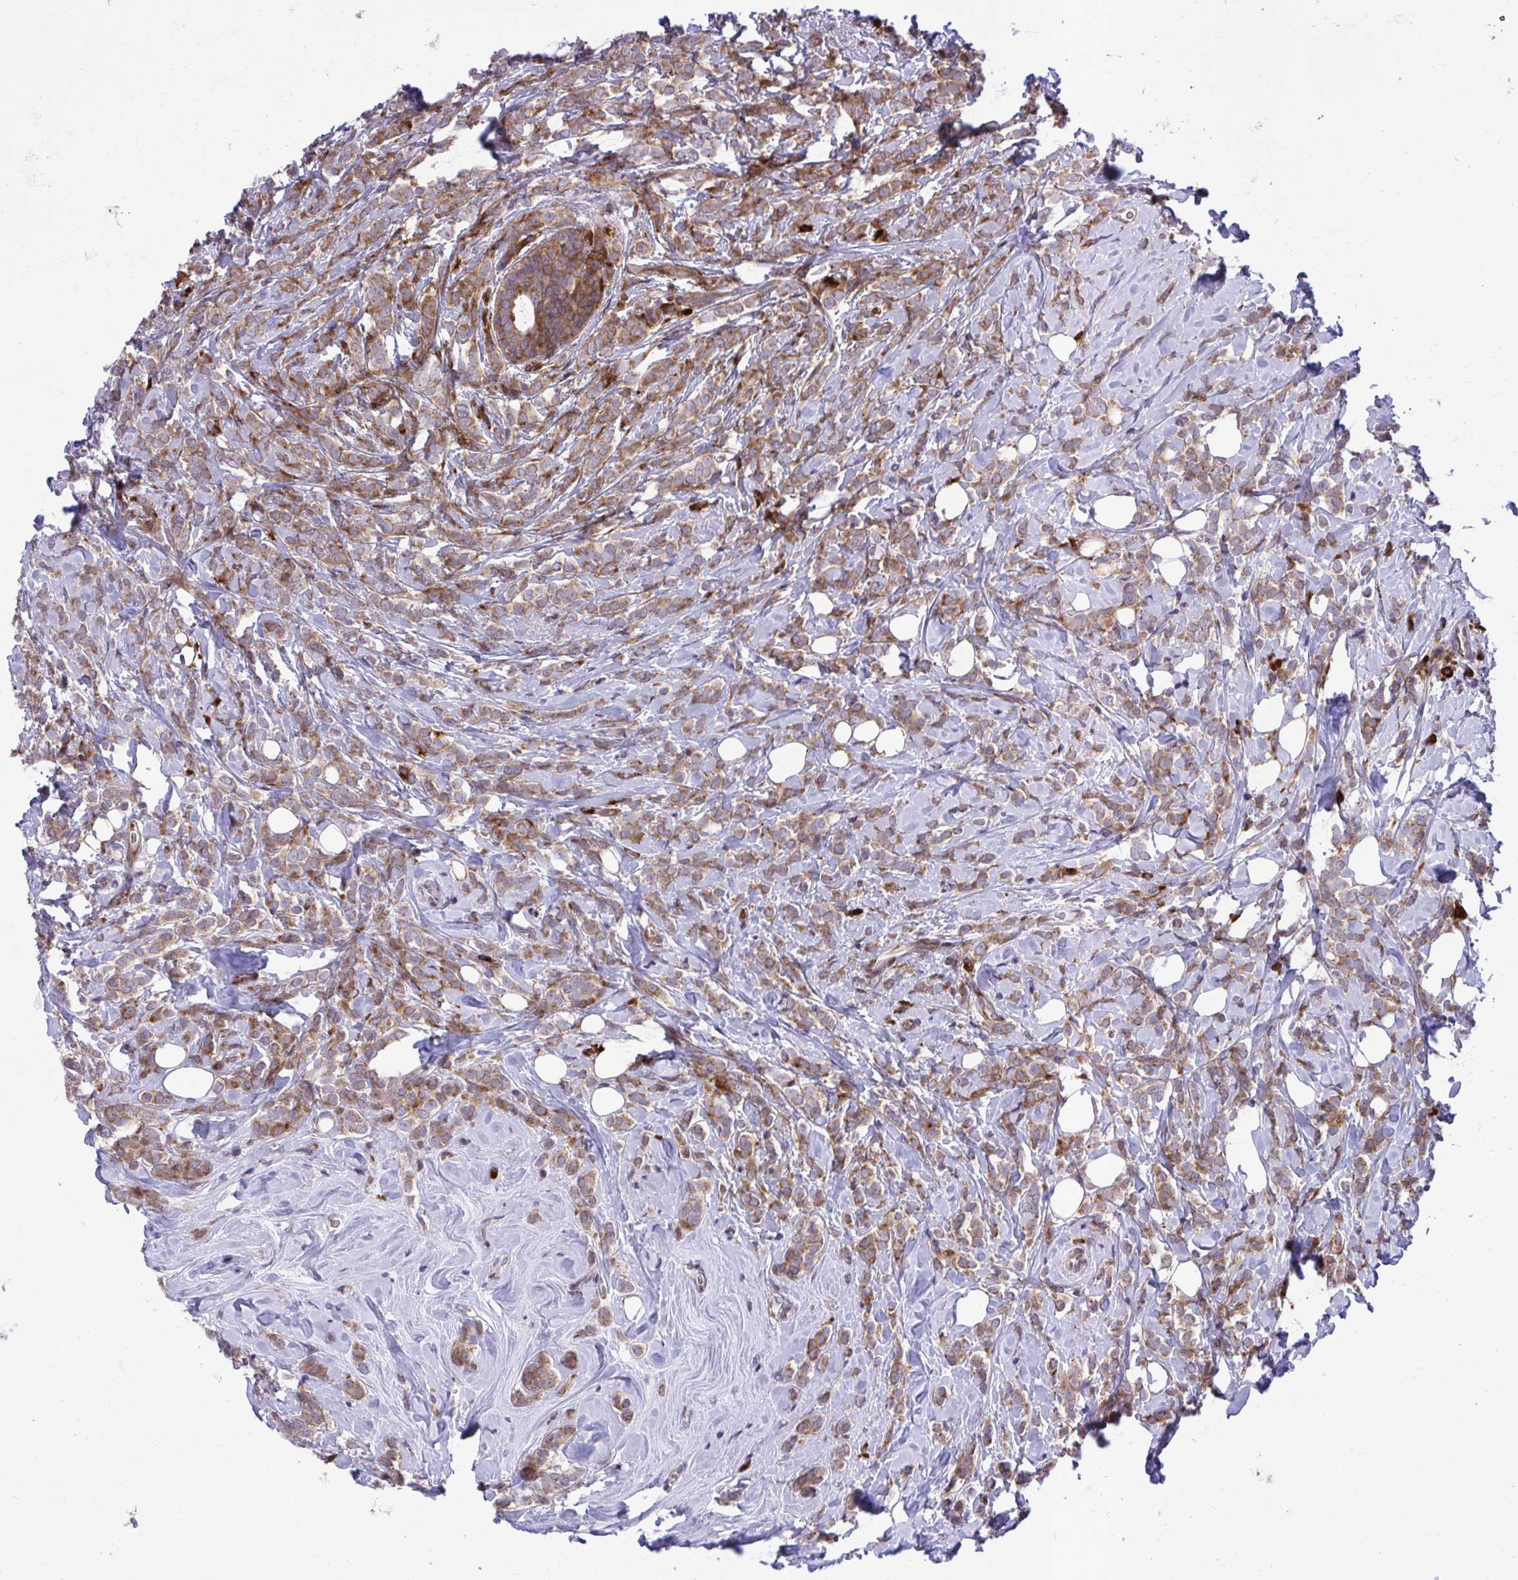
{"staining": {"intensity": "moderate", "quantity": ">75%", "location": "cytoplasmic/membranous"}, "tissue": "breast cancer", "cell_type": "Tumor cells", "image_type": "cancer", "snomed": [{"axis": "morphology", "description": "Lobular carcinoma"}, {"axis": "topography", "description": "Breast"}], "caption": "Breast cancer was stained to show a protein in brown. There is medium levels of moderate cytoplasmic/membranous expression in about >75% of tumor cells.", "gene": "RPS15", "patient": {"sex": "female", "age": 49}}